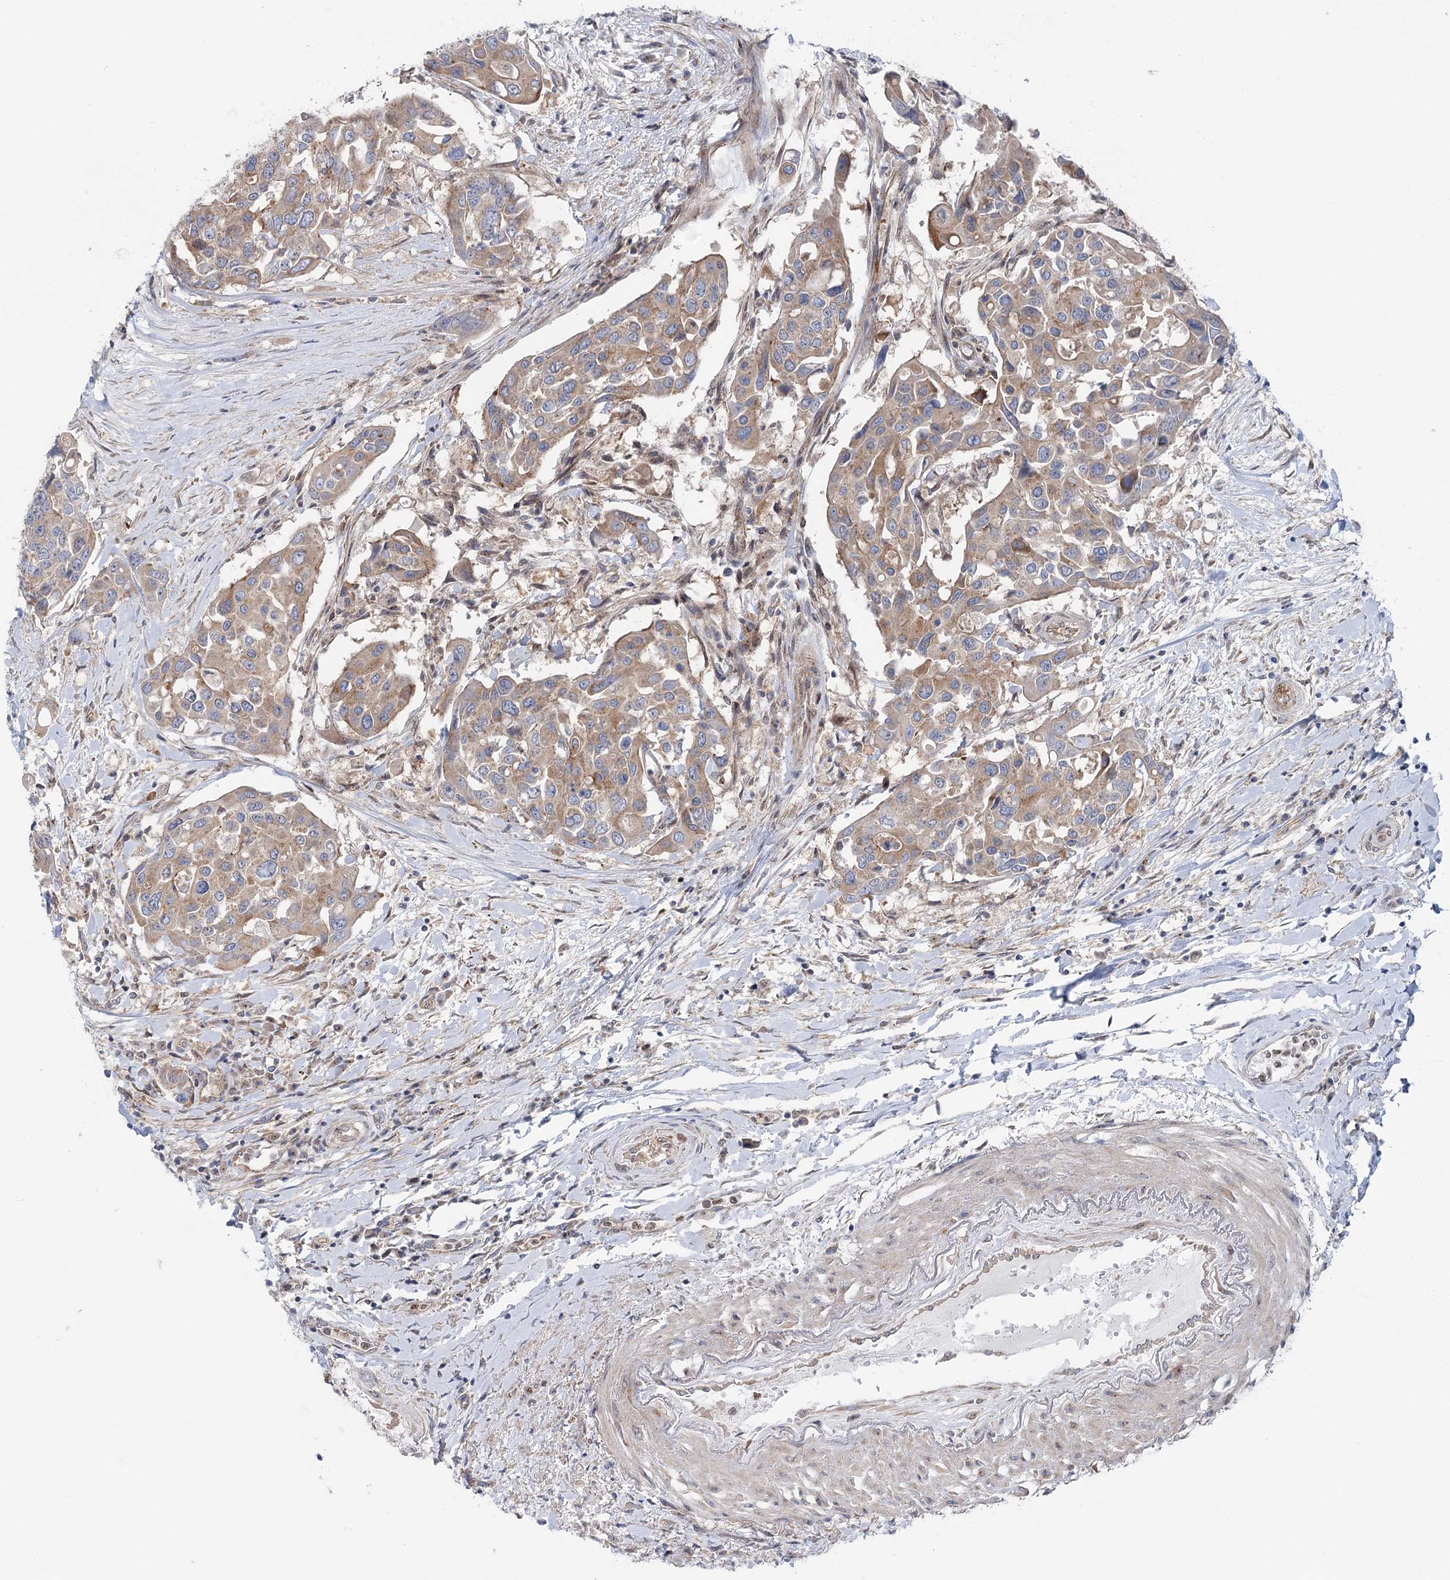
{"staining": {"intensity": "moderate", "quantity": ">75%", "location": "cytoplasmic/membranous"}, "tissue": "colorectal cancer", "cell_type": "Tumor cells", "image_type": "cancer", "snomed": [{"axis": "morphology", "description": "Adenocarcinoma, NOS"}, {"axis": "topography", "description": "Colon"}], "caption": "Colorectal cancer stained with immunohistochemistry reveals moderate cytoplasmic/membranous positivity in about >75% of tumor cells.", "gene": "SCN11A", "patient": {"sex": "male", "age": 77}}